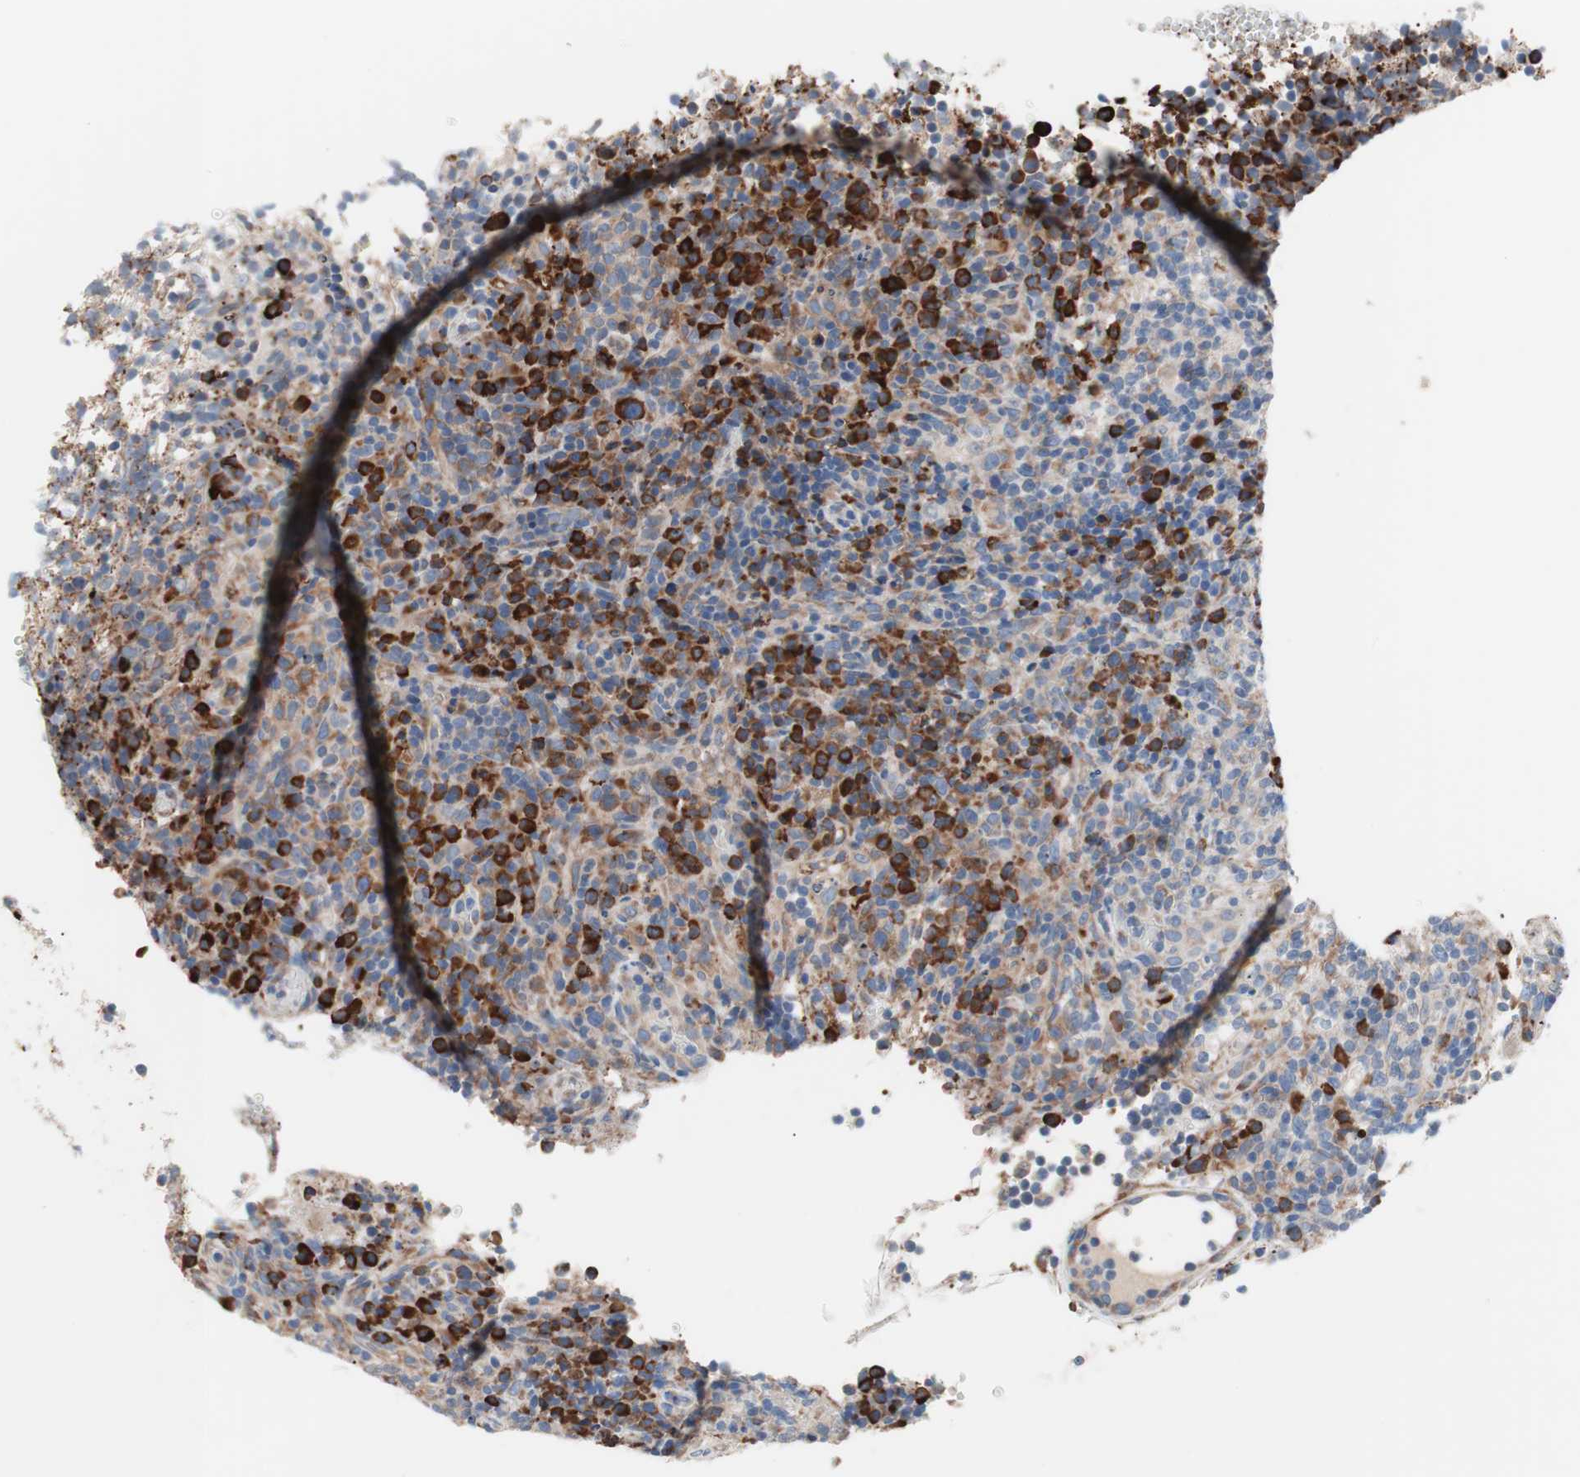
{"staining": {"intensity": "weak", "quantity": "<25%", "location": "cytoplasmic/membranous"}, "tissue": "lymphoma", "cell_type": "Tumor cells", "image_type": "cancer", "snomed": [{"axis": "morphology", "description": "Malignant lymphoma, non-Hodgkin's type, High grade"}, {"axis": "topography", "description": "Lymph node"}], "caption": "A photomicrograph of human lymphoma is negative for staining in tumor cells.", "gene": "SLC27A4", "patient": {"sex": "female", "age": 76}}